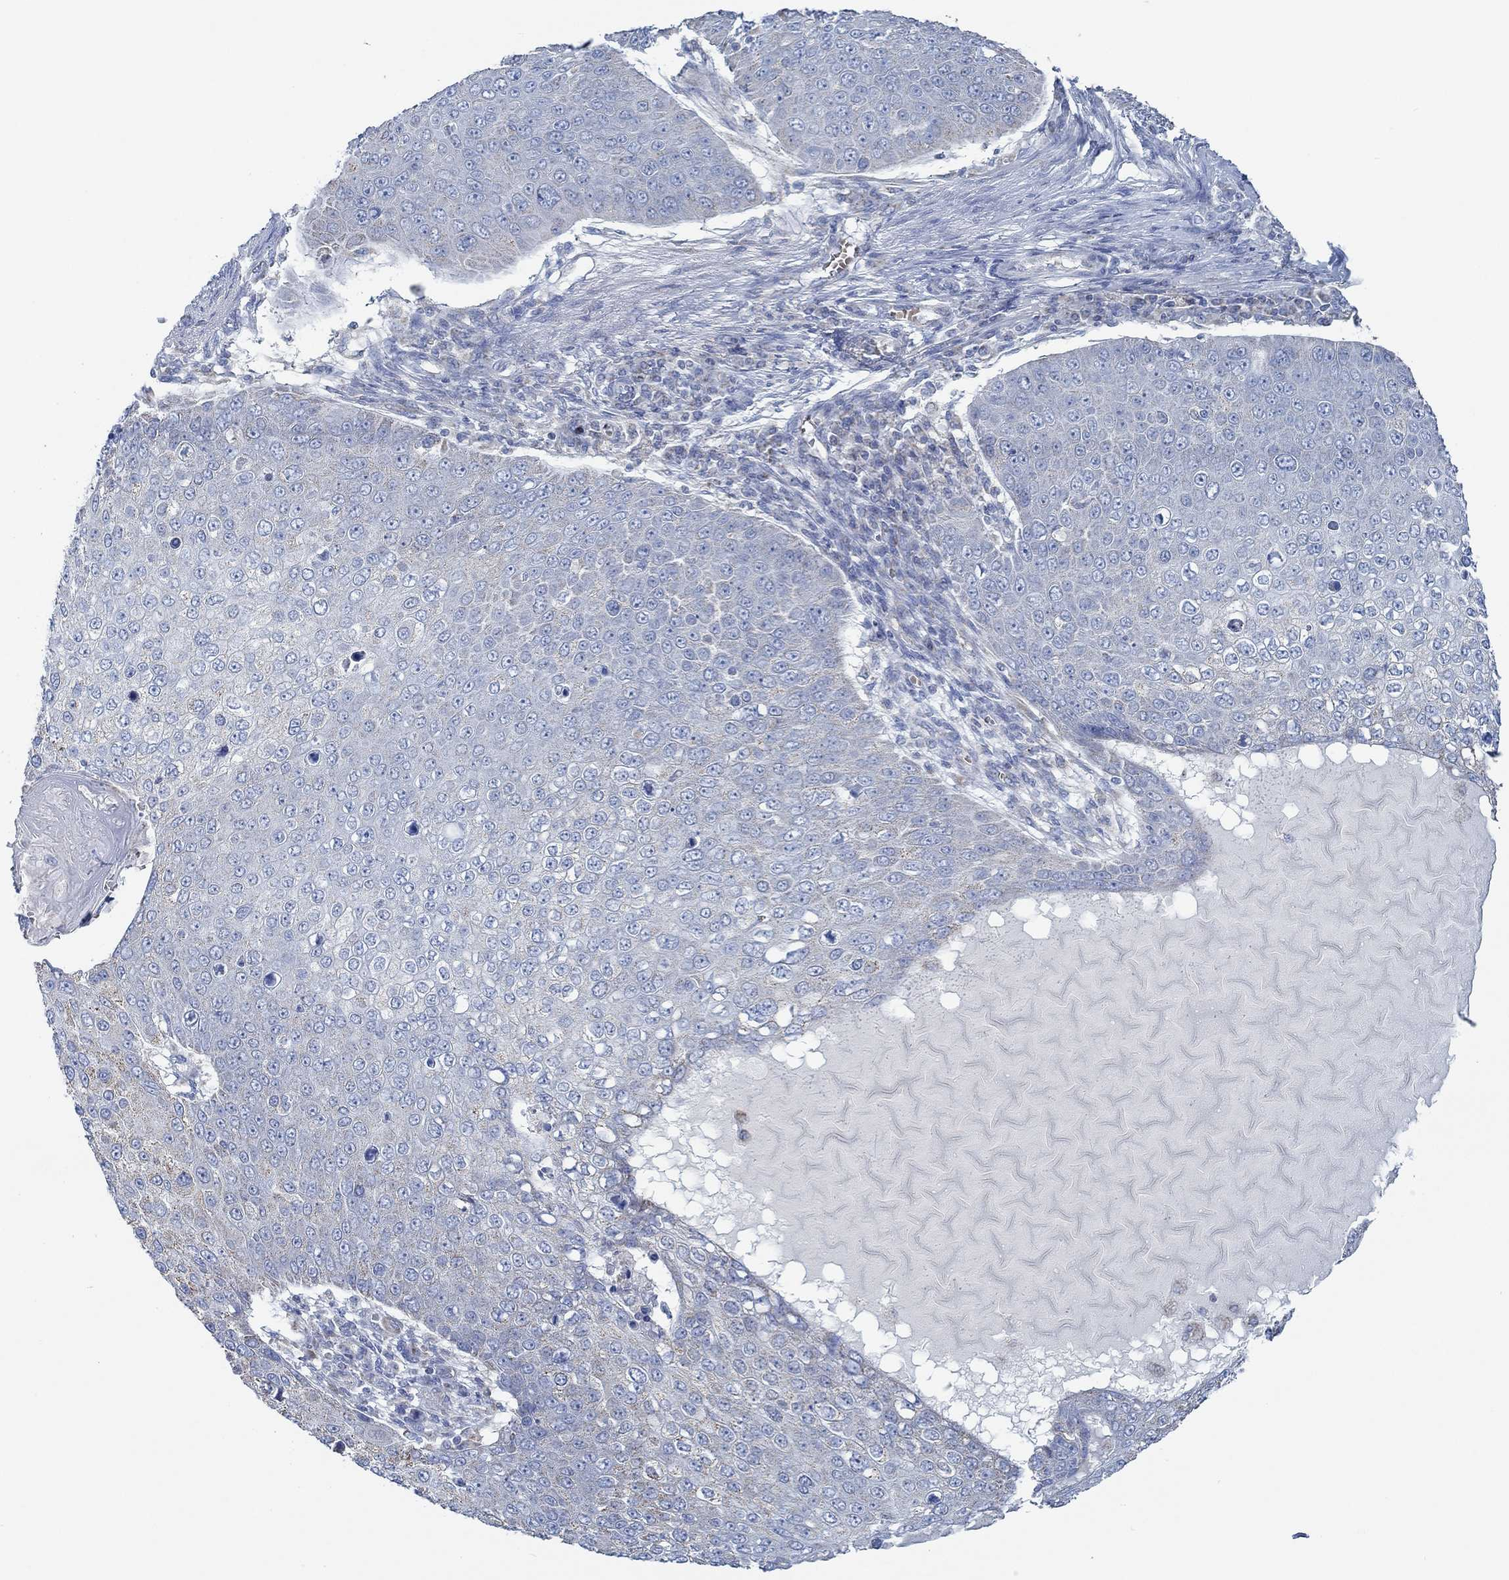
{"staining": {"intensity": "negative", "quantity": "none", "location": "none"}, "tissue": "skin cancer", "cell_type": "Tumor cells", "image_type": "cancer", "snomed": [{"axis": "morphology", "description": "Squamous cell carcinoma, NOS"}, {"axis": "topography", "description": "Skin"}], "caption": "Tumor cells show no significant expression in skin cancer (squamous cell carcinoma).", "gene": "GLOD5", "patient": {"sex": "male", "age": 71}}